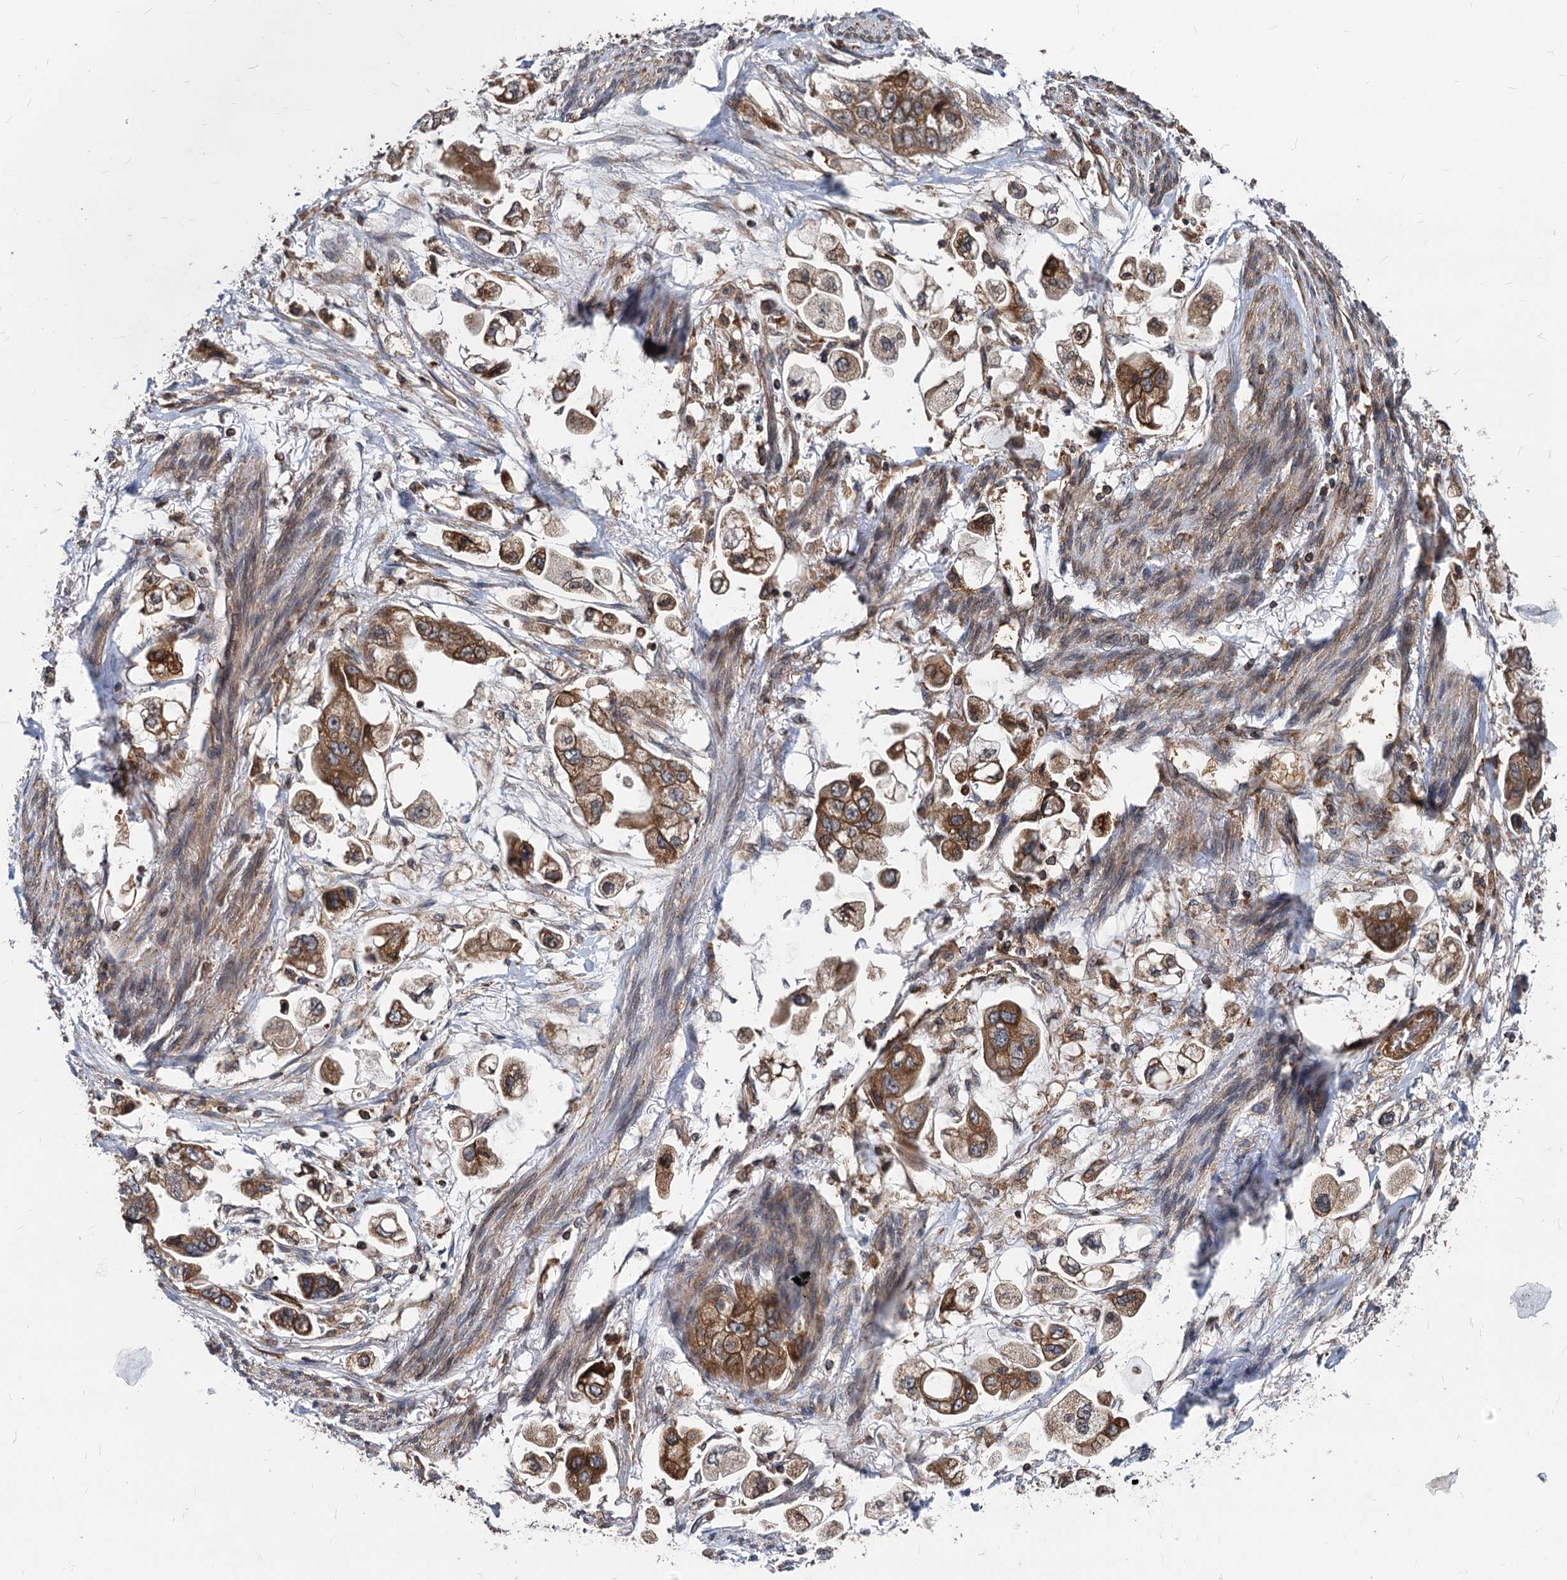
{"staining": {"intensity": "moderate", "quantity": ">75%", "location": "cytoplasmic/membranous"}, "tissue": "stomach cancer", "cell_type": "Tumor cells", "image_type": "cancer", "snomed": [{"axis": "morphology", "description": "Adenocarcinoma, NOS"}, {"axis": "topography", "description": "Stomach"}], "caption": "Stomach cancer stained with DAB (3,3'-diaminobenzidine) immunohistochemistry displays medium levels of moderate cytoplasmic/membranous positivity in about >75% of tumor cells. The staining was performed using DAB (3,3'-diaminobenzidine), with brown indicating positive protein expression. Nuclei are stained blue with hematoxylin.", "gene": "STIM1", "patient": {"sex": "male", "age": 62}}